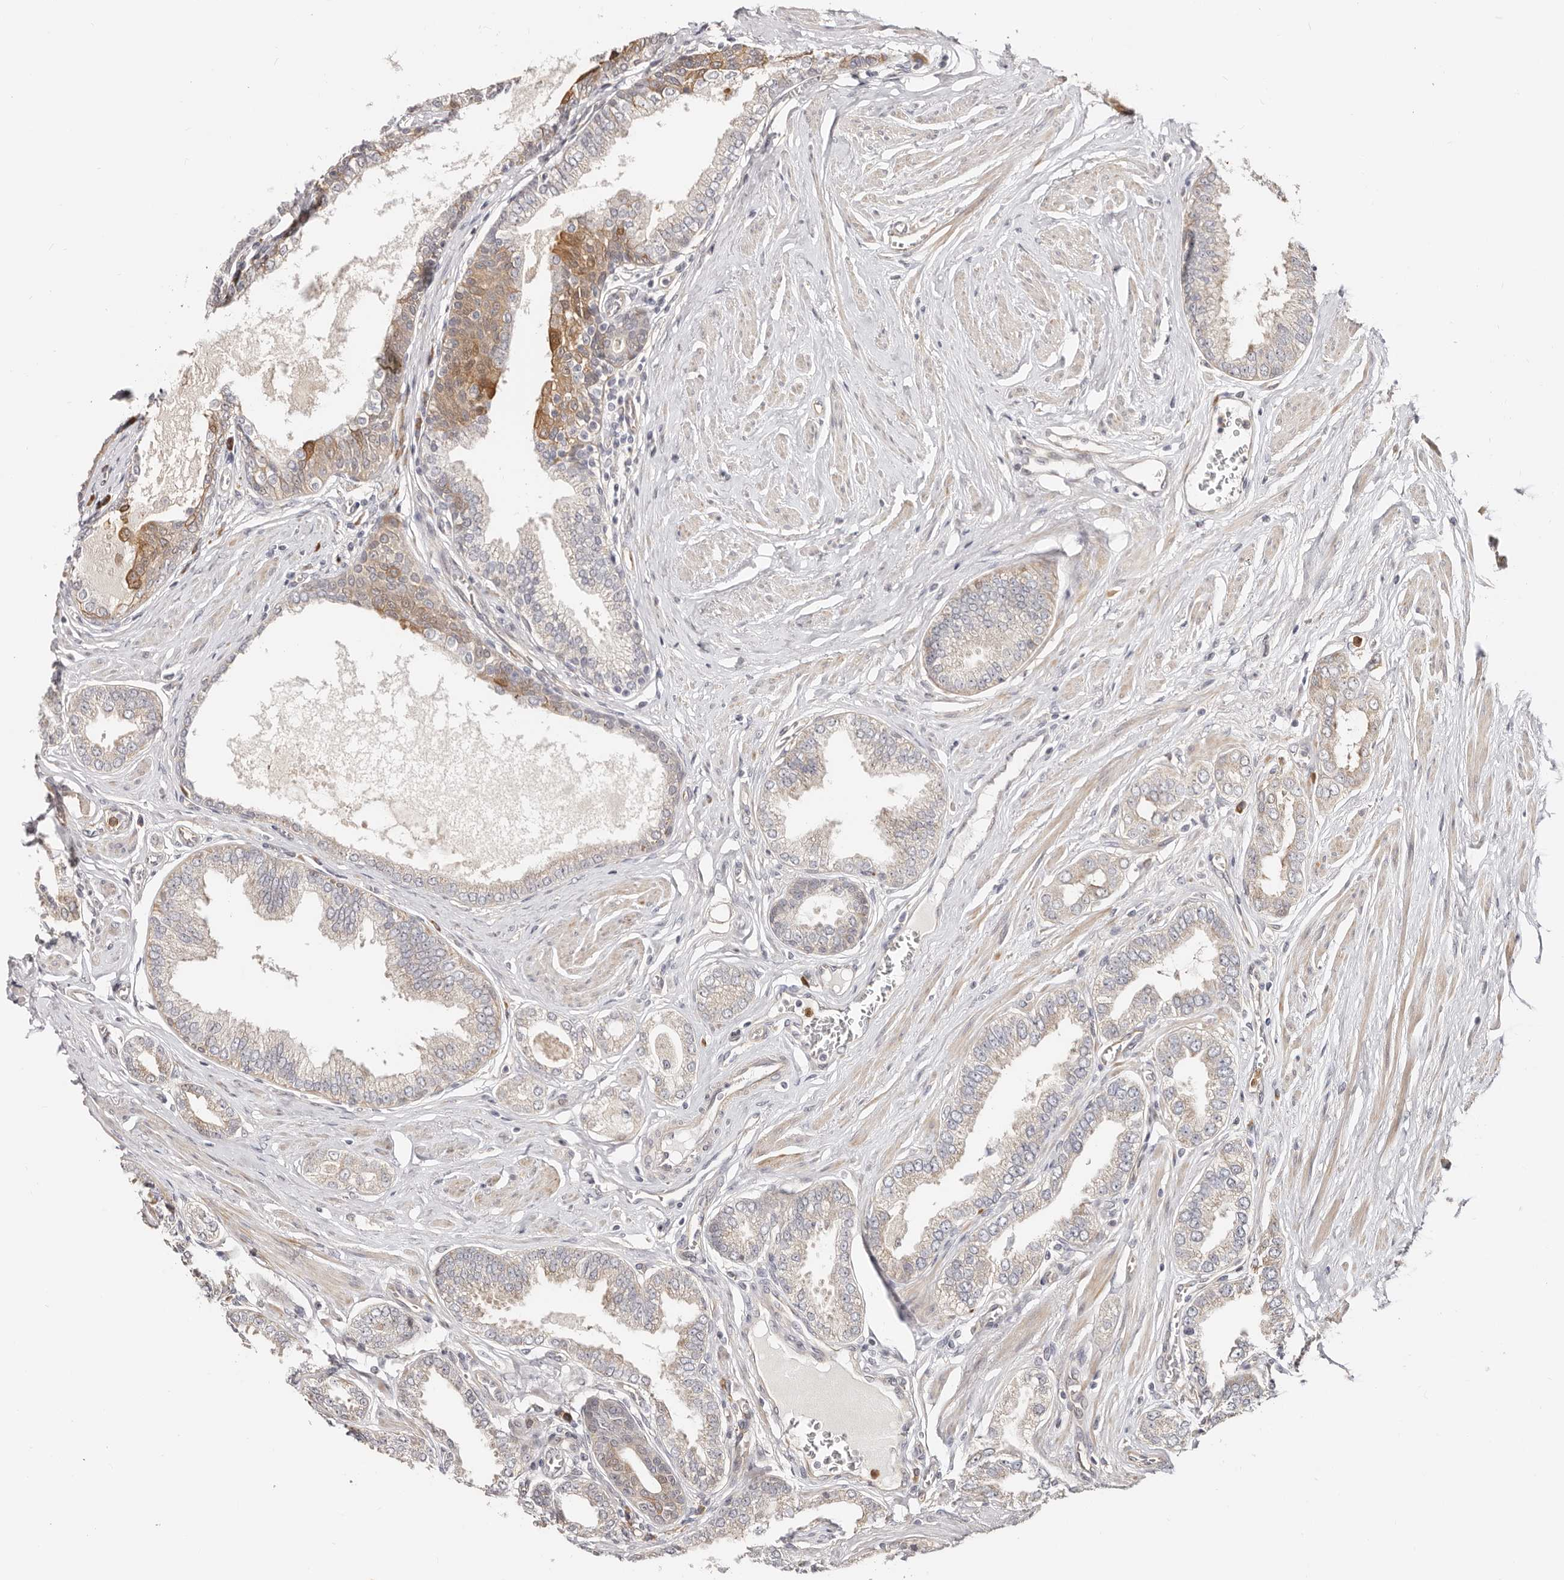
{"staining": {"intensity": "moderate", "quantity": "<25%", "location": "cytoplasmic/membranous"}, "tissue": "prostate cancer", "cell_type": "Tumor cells", "image_type": "cancer", "snomed": [{"axis": "morphology", "description": "Adenocarcinoma, Low grade"}, {"axis": "topography", "description": "Prostate"}], "caption": "About <25% of tumor cells in low-grade adenocarcinoma (prostate) demonstrate moderate cytoplasmic/membranous protein positivity as visualized by brown immunohistochemical staining.", "gene": "BCL2L15", "patient": {"sex": "male", "age": 63}}